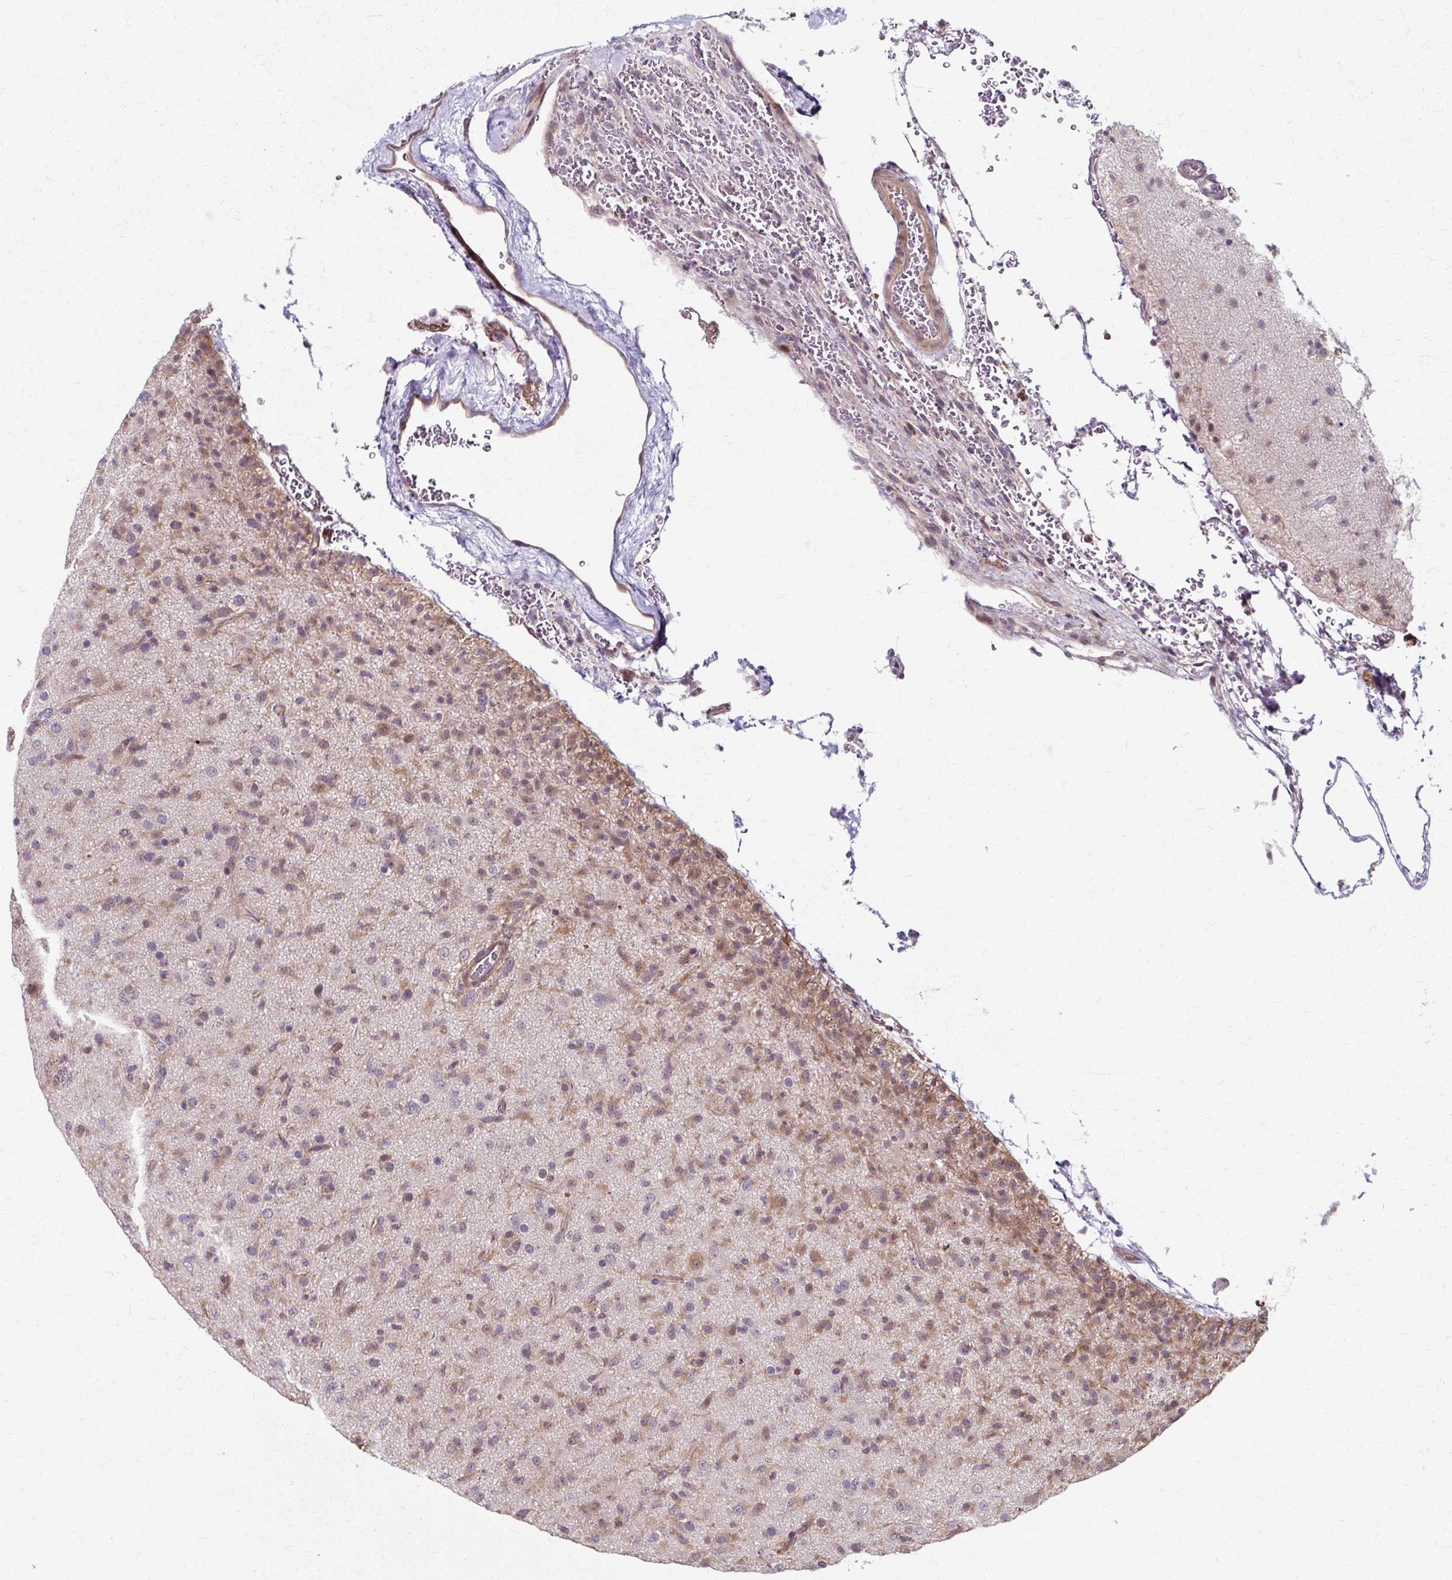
{"staining": {"intensity": "weak", "quantity": ">75%", "location": "cytoplasmic/membranous"}, "tissue": "glioma", "cell_type": "Tumor cells", "image_type": "cancer", "snomed": [{"axis": "morphology", "description": "Glioma, malignant, Low grade"}, {"axis": "topography", "description": "Brain"}], "caption": "Immunohistochemical staining of human glioma shows low levels of weak cytoplasmic/membranous protein positivity in about >75% of tumor cells.", "gene": "ZNF555", "patient": {"sex": "male", "age": 65}}